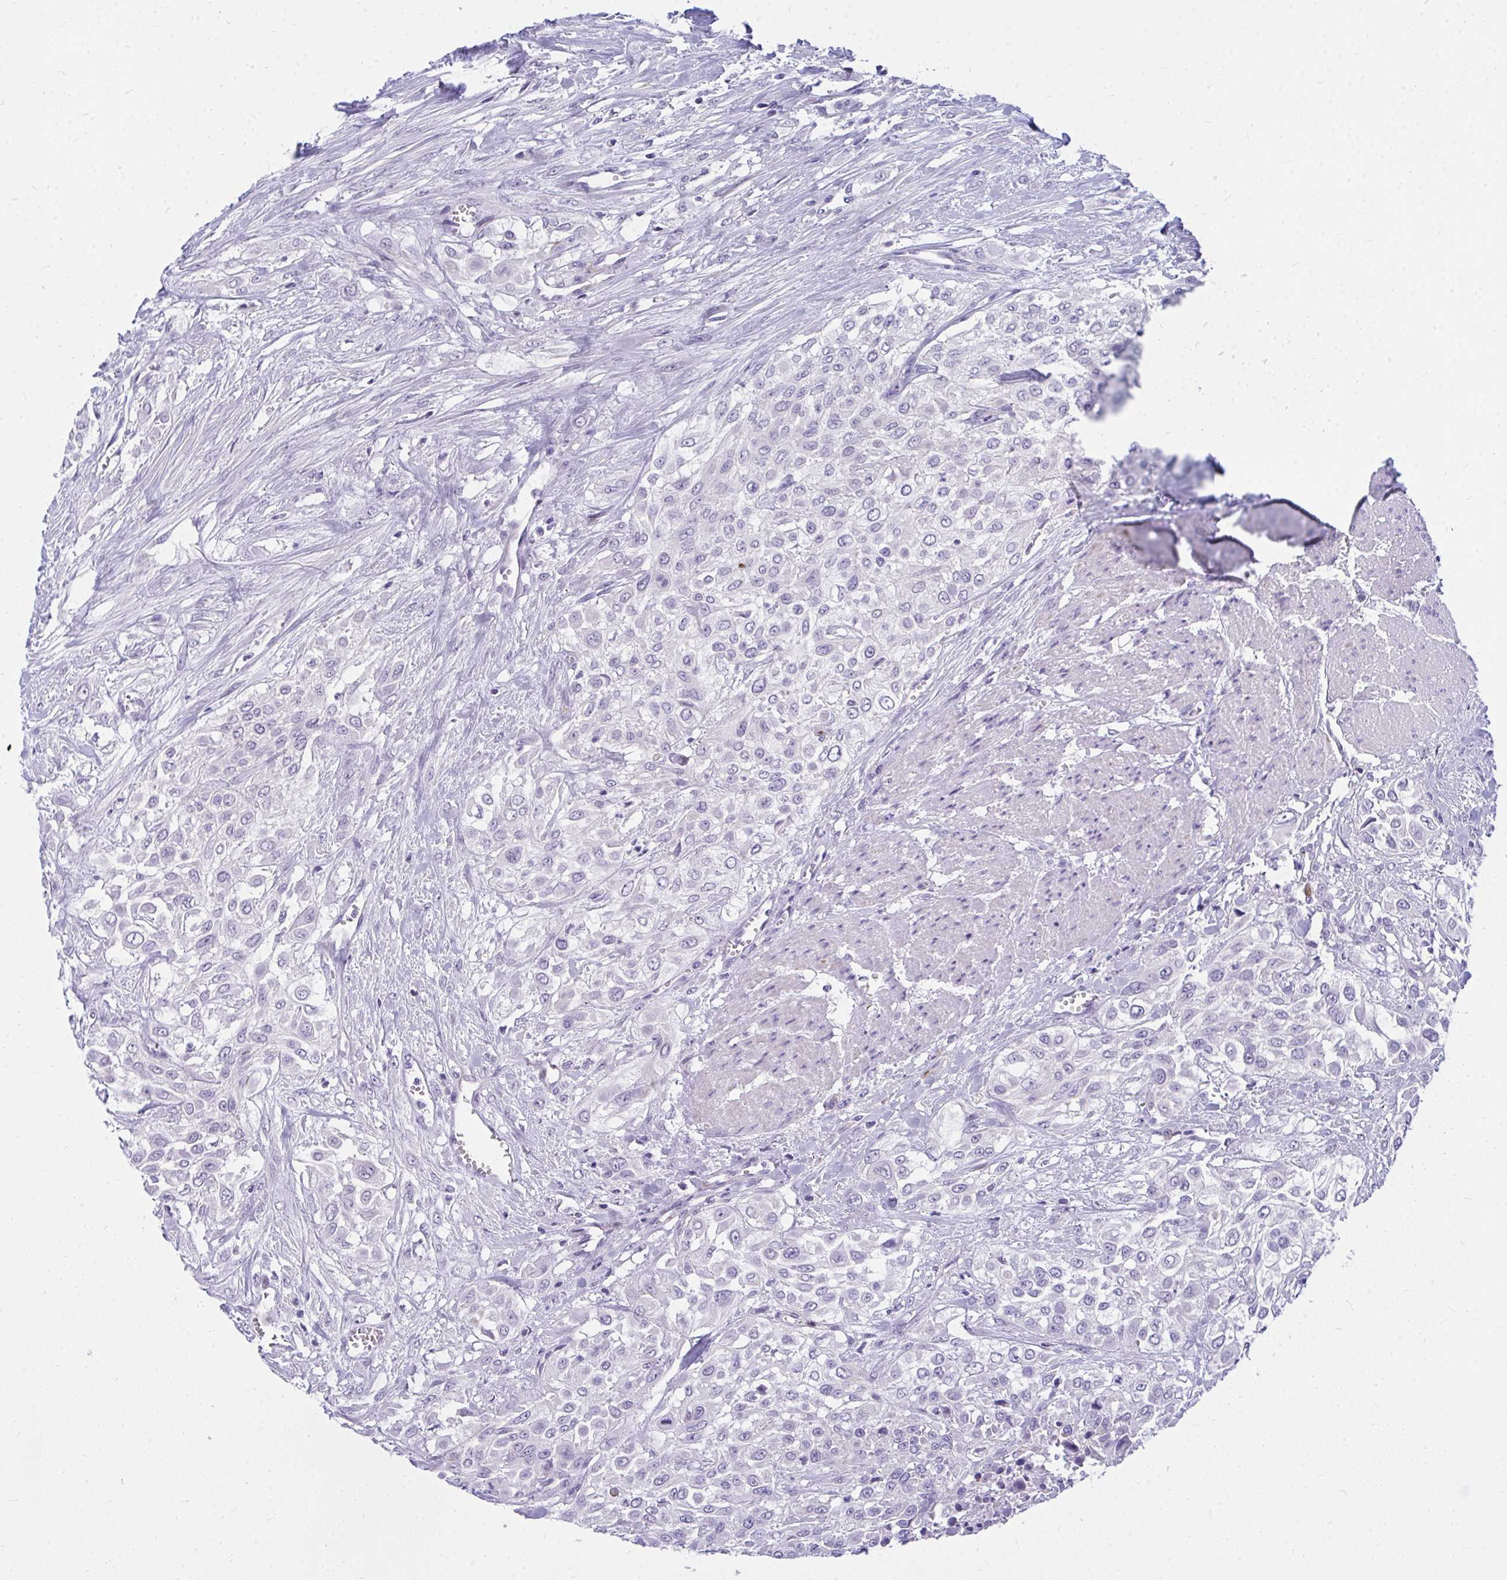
{"staining": {"intensity": "negative", "quantity": "none", "location": "none"}, "tissue": "urothelial cancer", "cell_type": "Tumor cells", "image_type": "cancer", "snomed": [{"axis": "morphology", "description": "Urothelial carcinoma, High grade"}, {"axis": "topography", "description": "Urinary bladder"}], "caption": "This histopathology image is of urothelial cancer stained with immunohistochemistry (IHC) to label a protein in brown with the nuclei are counter-stained blue. There is no expression in tumor cells.", "gene": "TSBP1", "patient": {"sex": "male", "age": 57}}